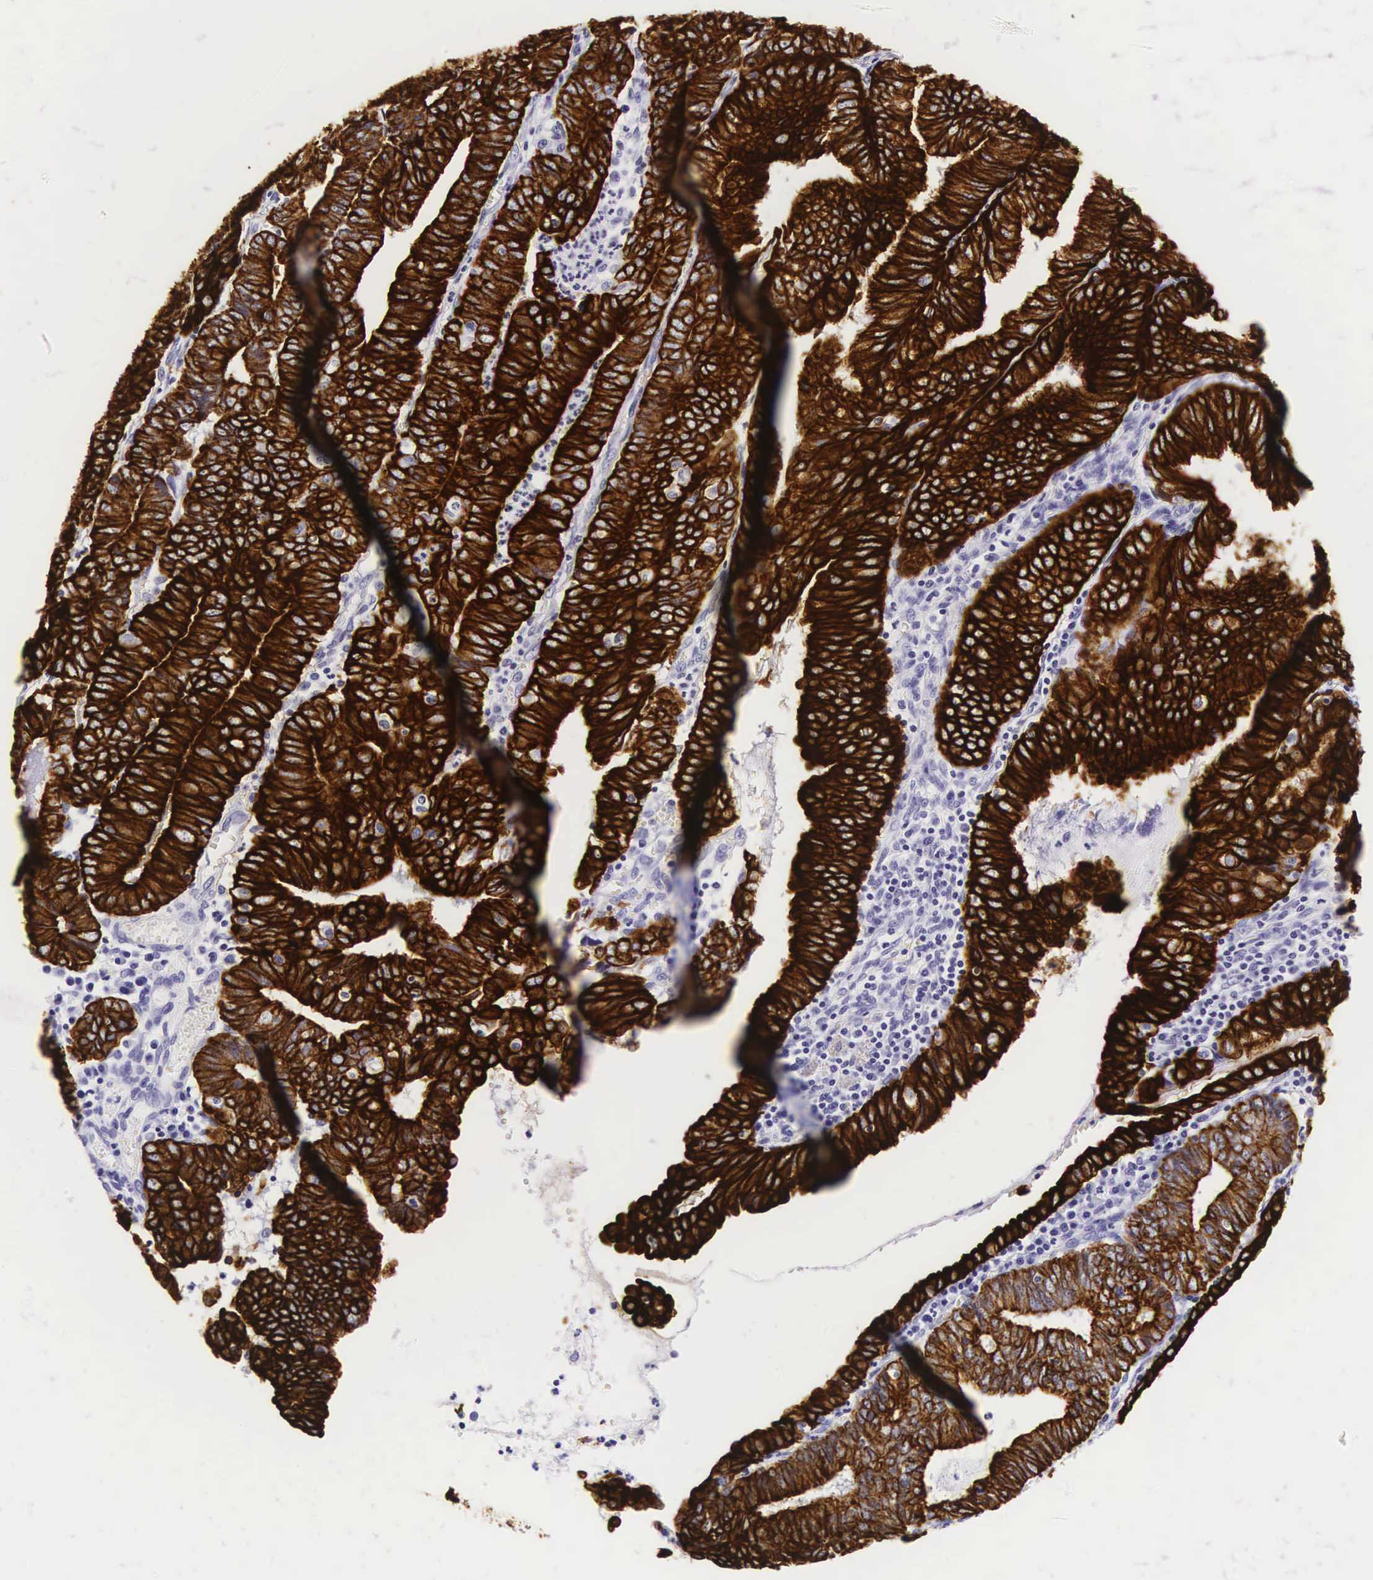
{"staining": {"intensity": "strong", "quantity": ">75%", "location": "cytoplasmic/membranous"}, "tissue": "endometrial cancer", "cell_type": "Tumor cells", "image_type": "cancer", "snomed": [{"axis": "morphology", "description": "Adenocarcinoma, NOS"}, {"axis": "topography", "description": "Endometrium"}], "caption": "This image demonstrates endometrial cancer (adenocarcinoma) stained with immunohistochemistry to label a protein in brown. The cytoplasmic/membranous of tumor cells show strong positivity for the protein. Nuclei are counter-stained blue.", "gene": "KRT18", "patient": {"sex": "female", "age": 66}}